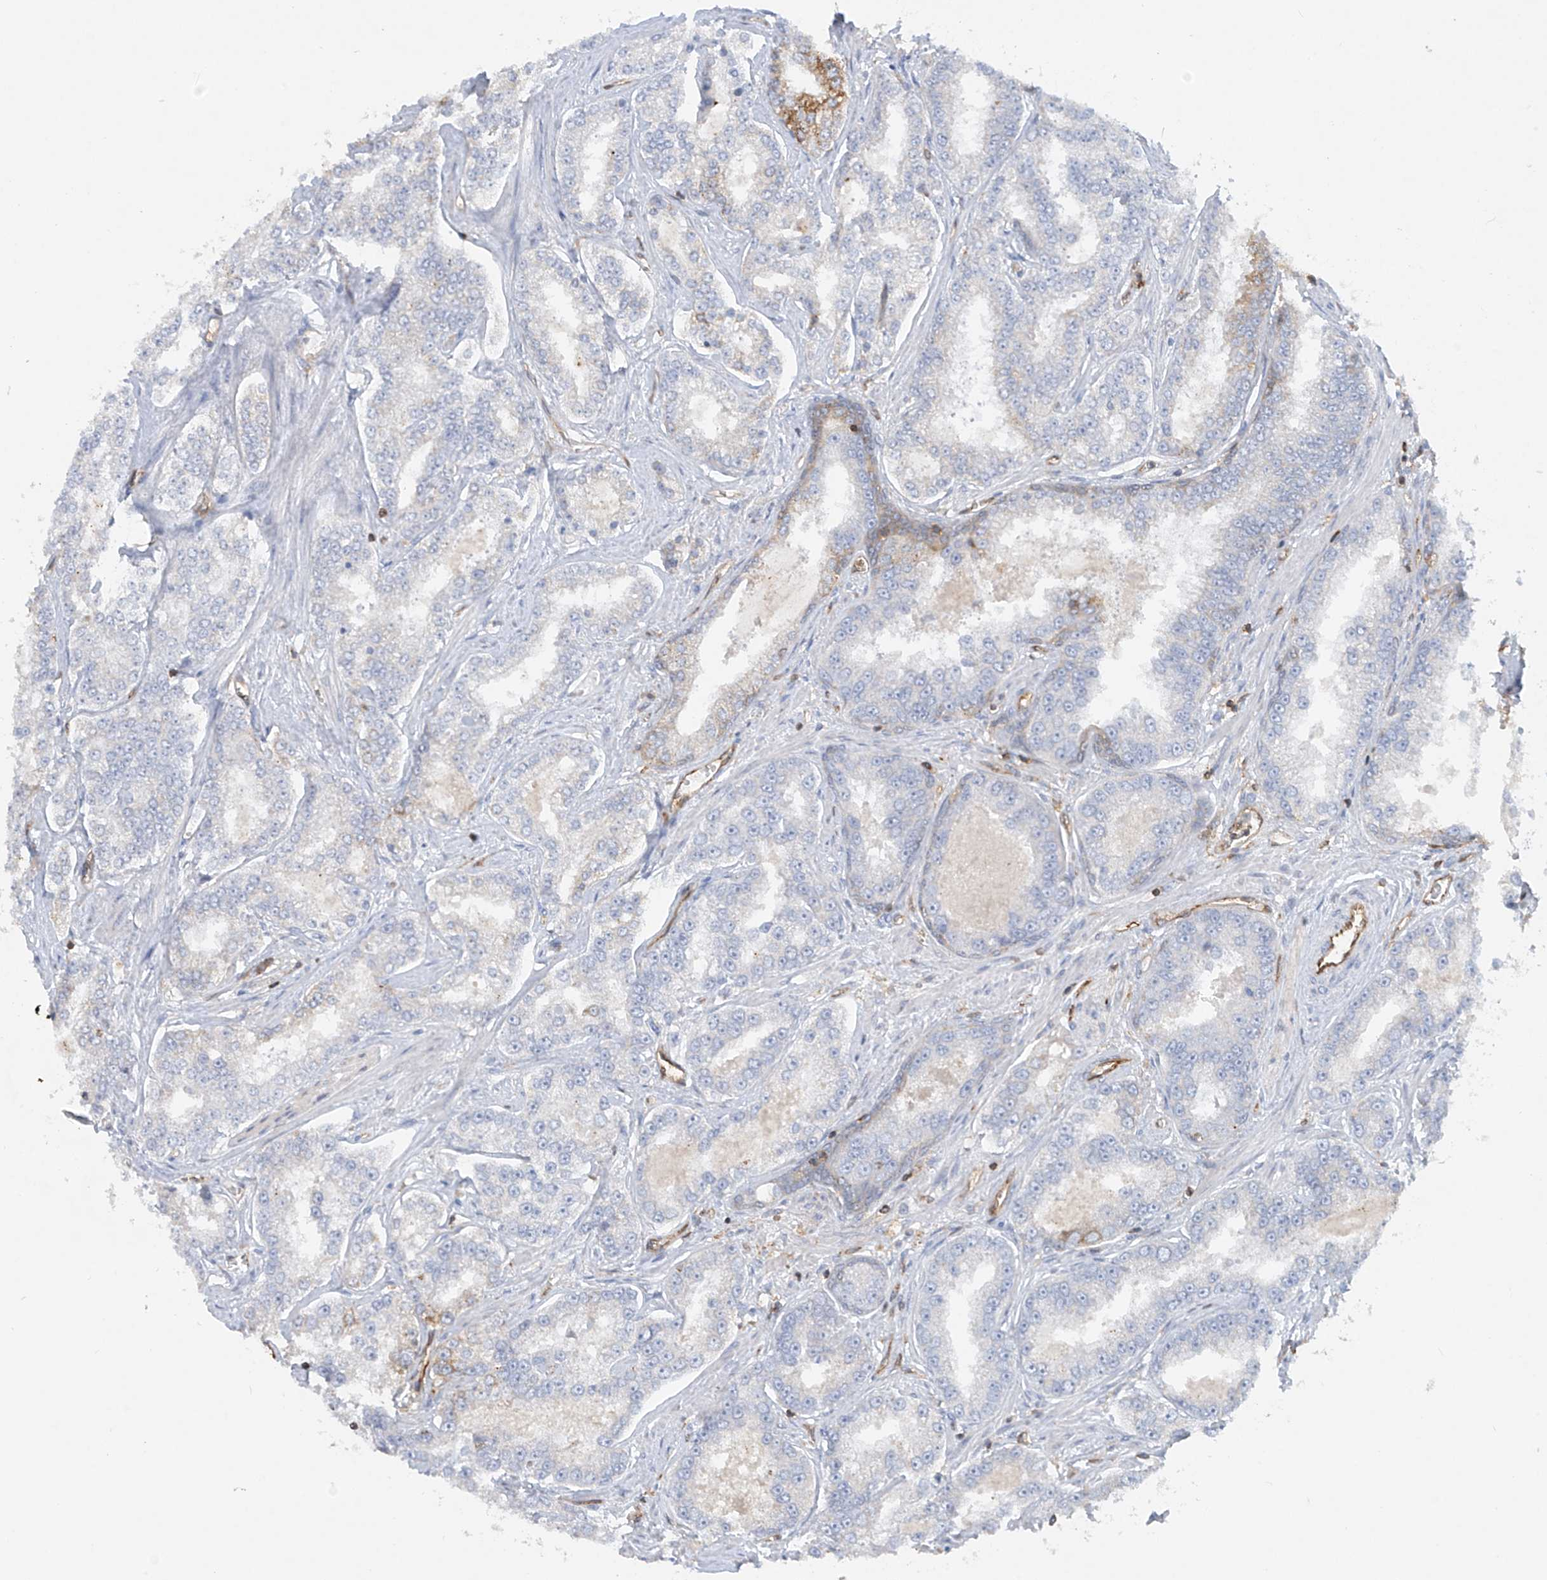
{"staining": {"intensity": "weak", "quantity": "<25%", "location": "cytoplasmic/membranous"}, "tissue": "prostate cancer", "cell_type": "Tumor cells", "image_type": "cancer", "snomed": [{"axis": "morphology", "description": "Normal tissue, NOS"}, {"axis": "morphology", "description": "Adenocarcinoma, High grade"}, {"axis": "topography", "description": "Prostate"}], "caption": "The IHC histopathology image has no significant expression in tumor cells of prostate adenocarcinoma (high-grade) tissue. (DAB (3,3'-diaminobenzidine) immunohistochemistry (IHC) with hematoxylin counter stain).", "gene": "HLA-E", "patient": {"sex": "male", "age": 83}}